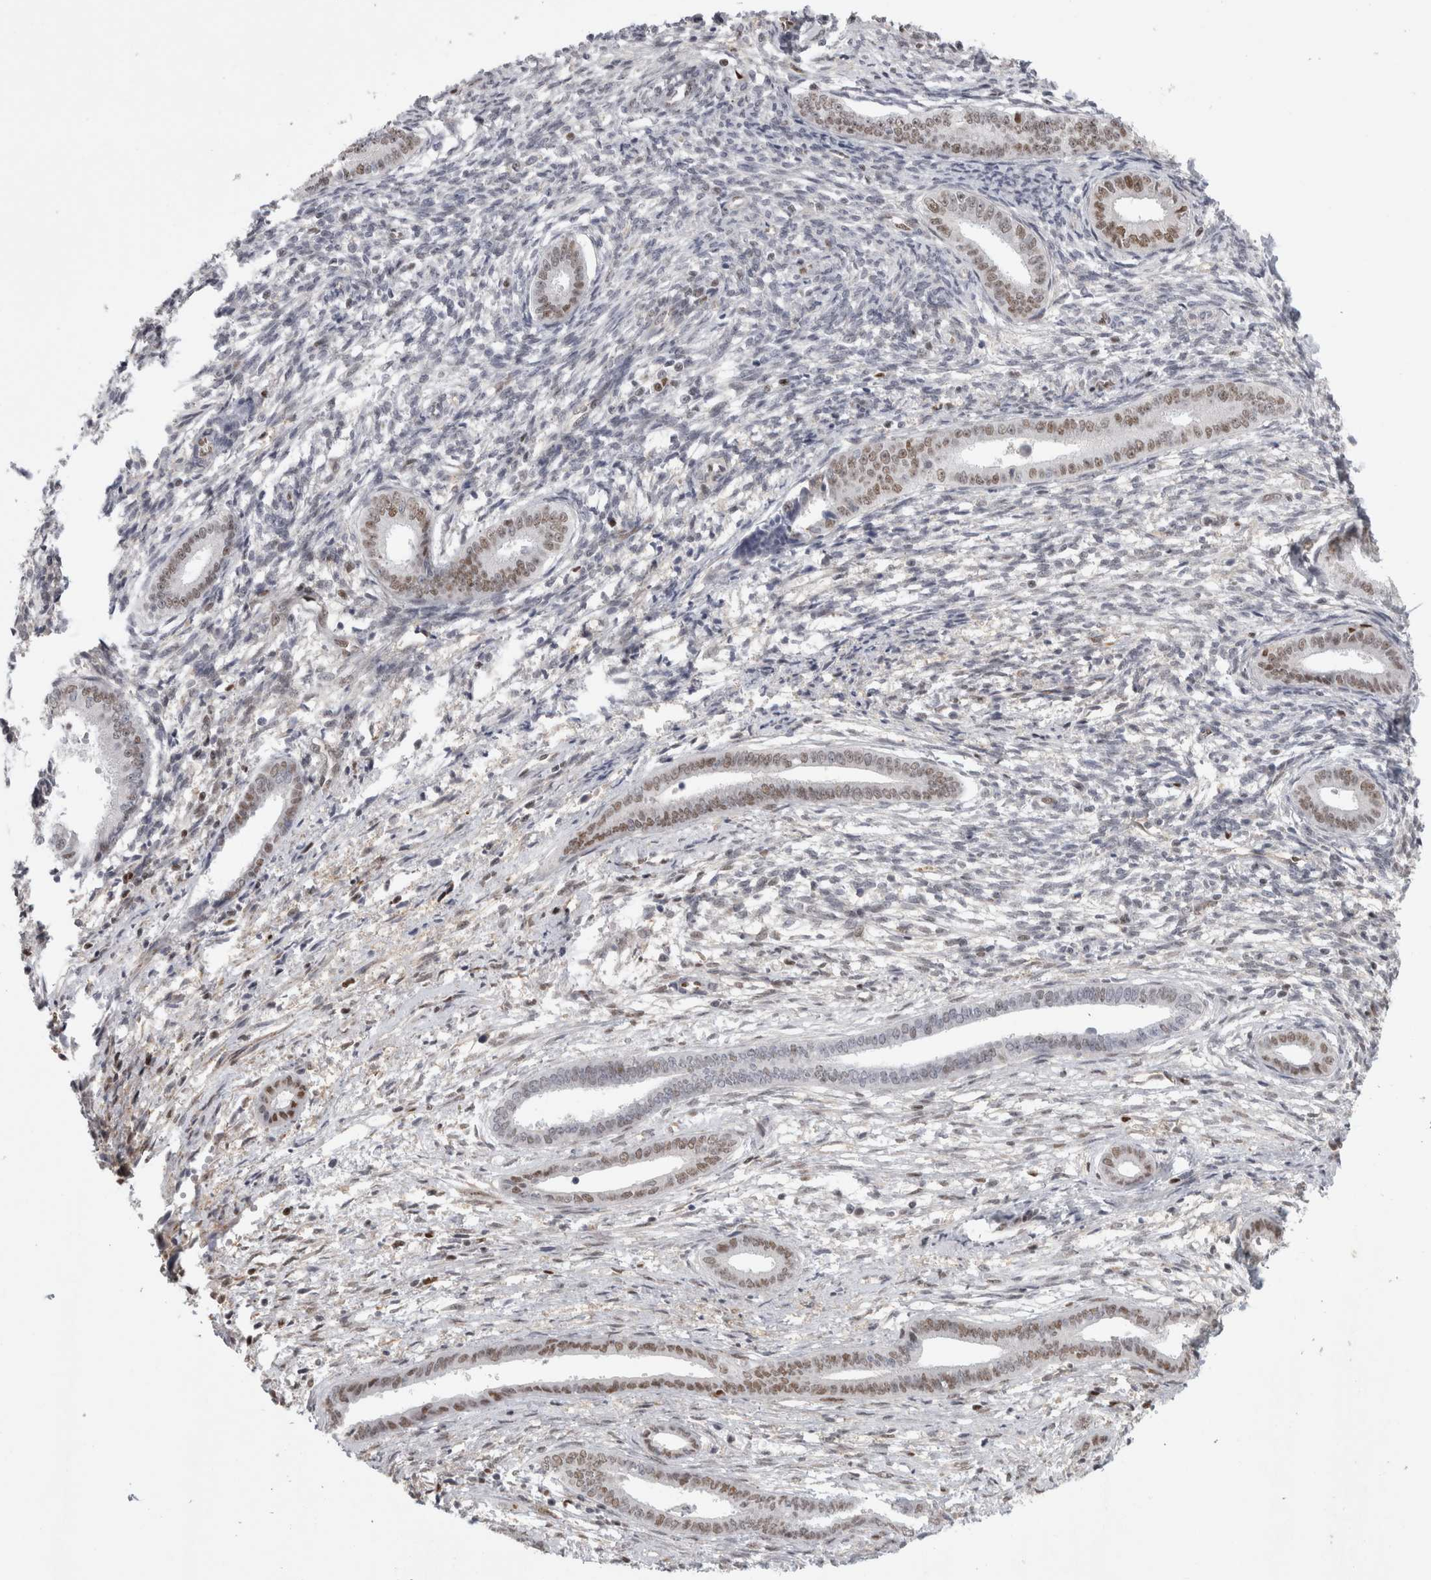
{"staining": {"intensity": "negative", "quantity": "none", "location": "none"}, "tissue": "endometrium", "cell_type": "Cells in endometrial stroma", "image_type": "normal", "snomed": [{"axis": "morphology", "description": "Normal tissue, NOS"}, {"axis": "topography", "description": "Endometrium"}], "caption": "This is an immunohistochemistry photomicrograph of normal human endometrium. There is no staining in cells in endometrial stroma.", "gene": "SRARP", "patient": {"sex": "female", "age": 56}}